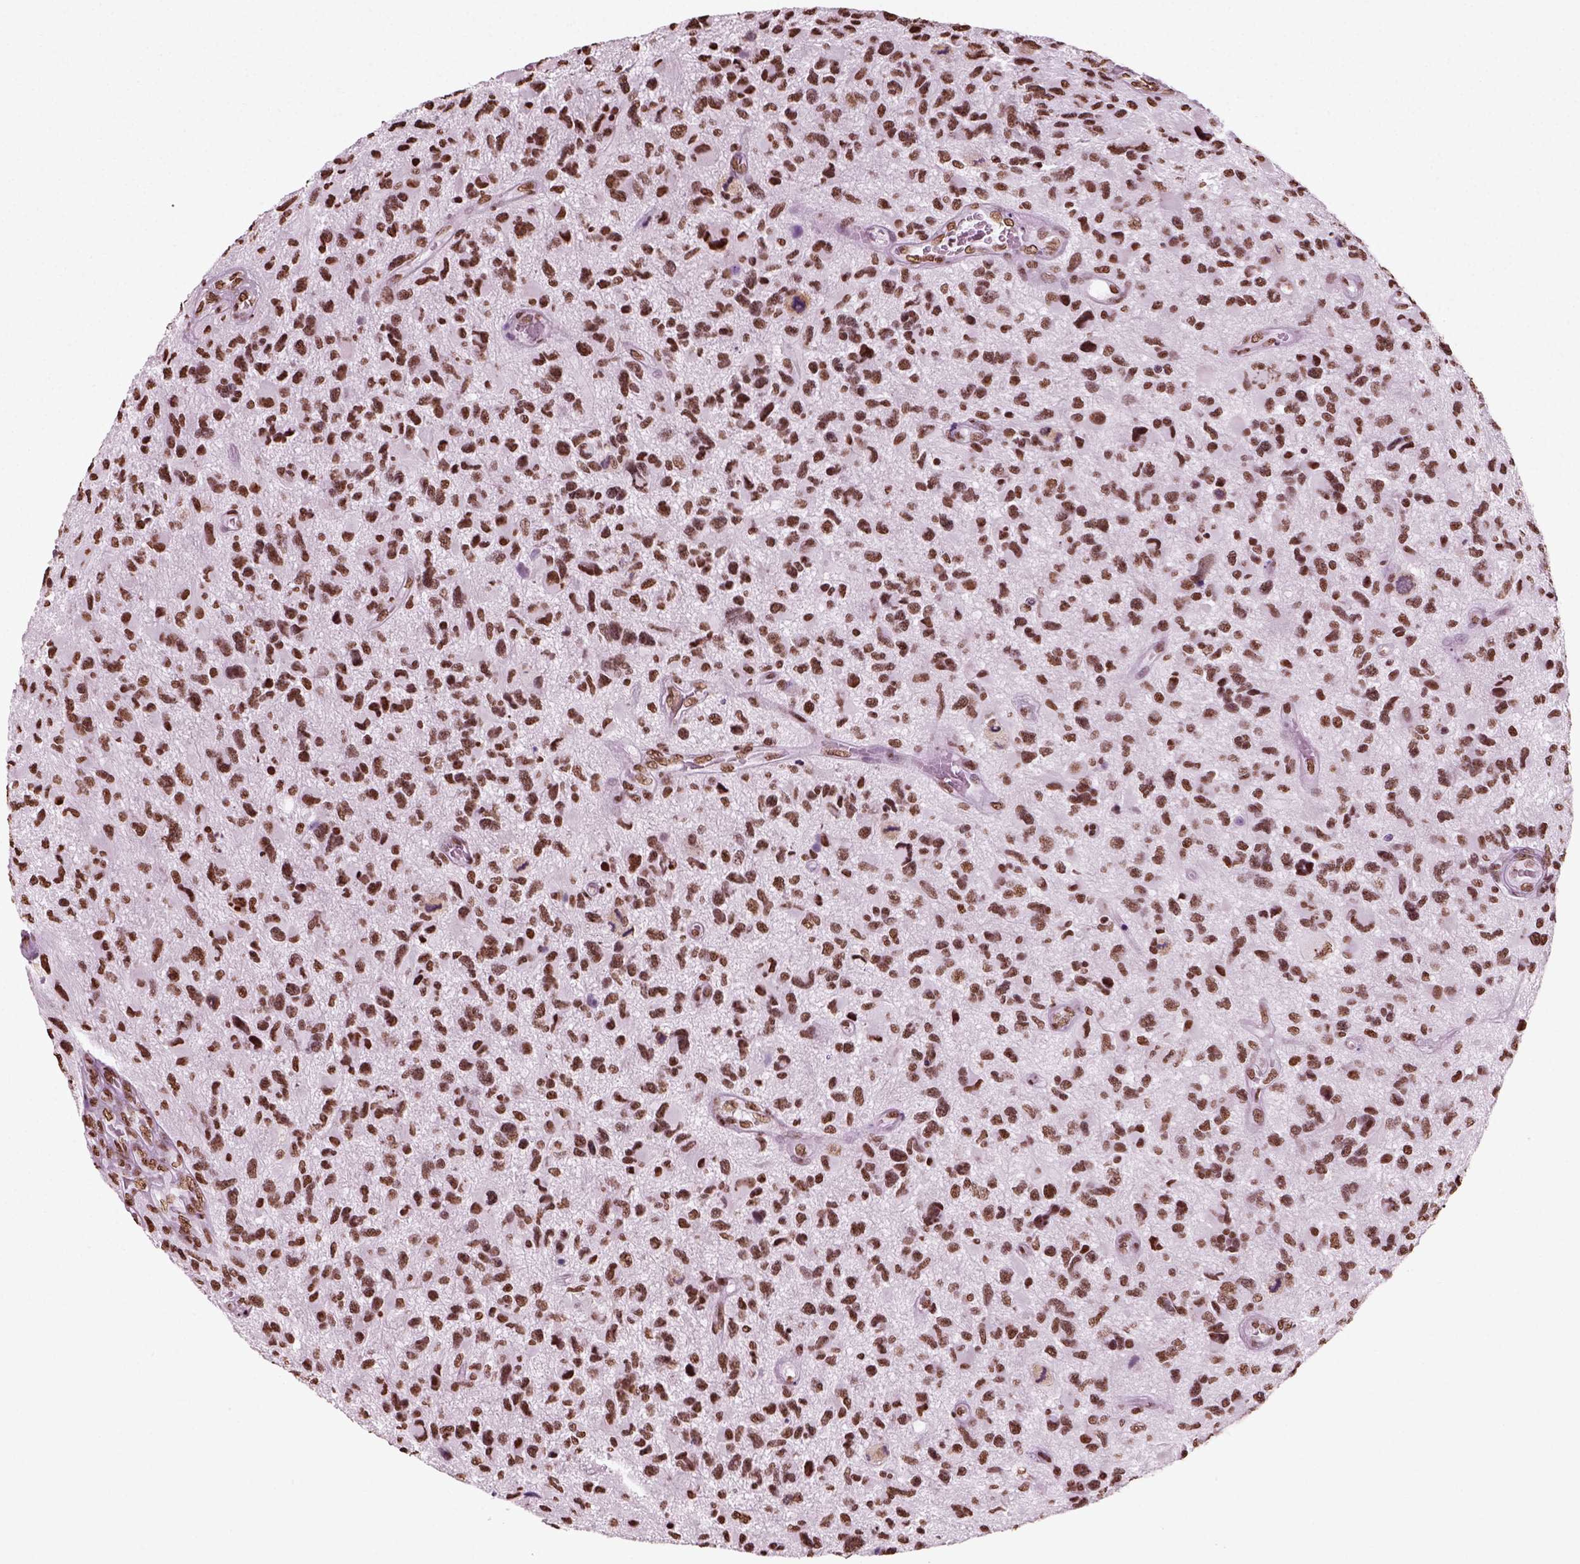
{"staining": {"intensity": "strong", "quantity": ">75%", "location": "nuclear"}, "tissue": "glioma", "cell_type": "Tumor cells", "image_type": "cancer", "snomed": [{"axis": "morphology", "description": "Glioma, malignant, NOS"}, {"axis": "morphology", "description": "Glioma, malignant, High grade"}, {"axis": "topography", "description": "Brain"}], "caption": "Immunohistochemical staining of glioma displays high levels of strong nuclear staining in about >75% of tumor cells.", "gene": "POLR1H", "patient": {"sex": "female", "age": 71}}